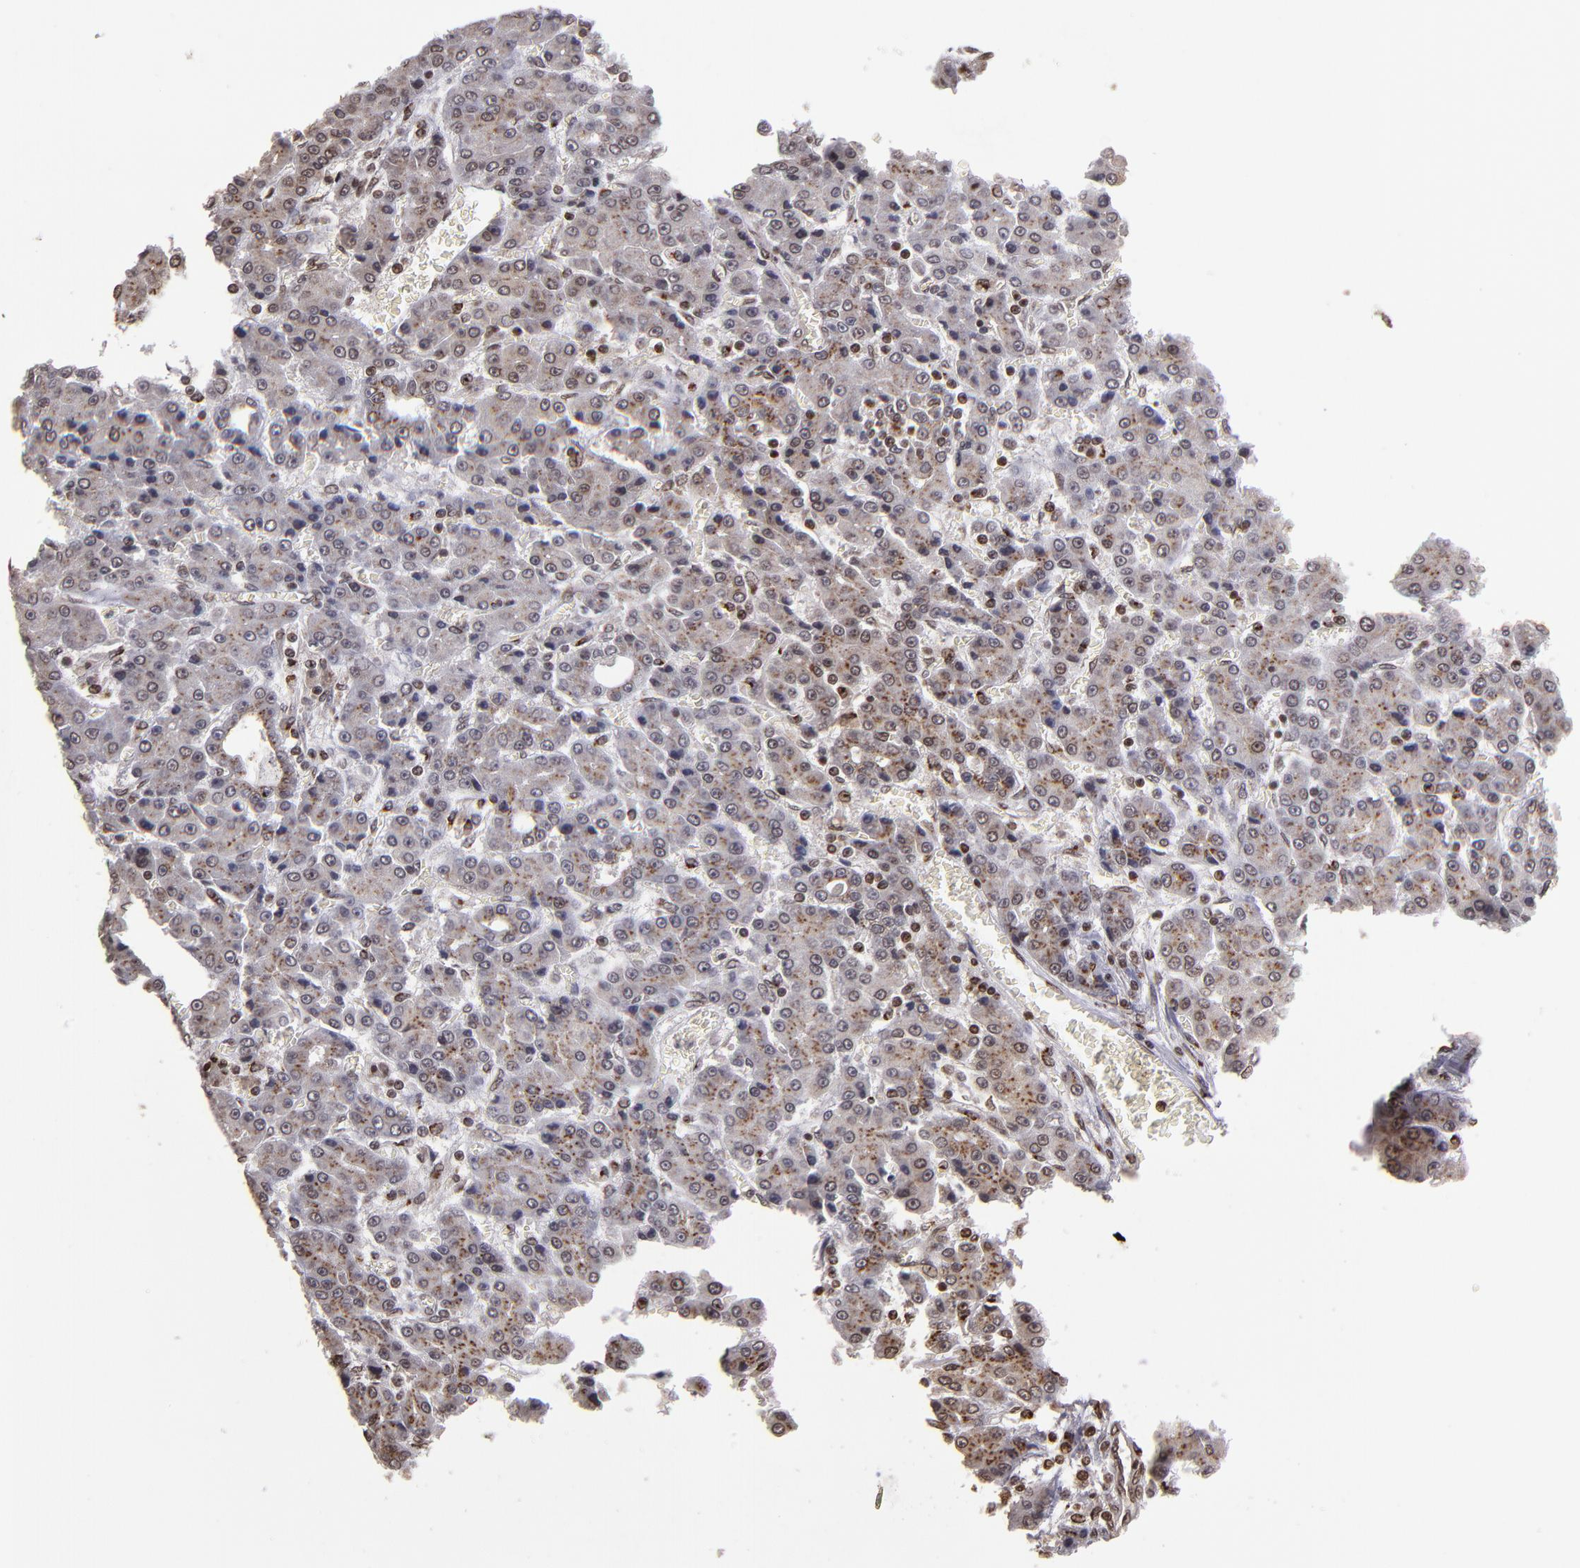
{"staining": {"intensity": "moderate", "quantity": ">75%", "location": "cytoplasmic/membranous,nuclear"}, "tissue": "liver cancer", "cell_type": "Tumor cells", "image_type": "cancer", "snomed": [{"axis": "morphology", "description": "Carcinoma, Hepatocellular, NOS"}, {"axis": "topography", "description": "Liver"}], "caption": "Immunohistochemical staining of liver hepatocellular carcinoma shows medium levels of moderate cytoplasmic/membranous and nuclear staining in approximately >75% of tumor cells.", "gene": "CSDC2", "patient": {"sex": "male", "age": 69}}